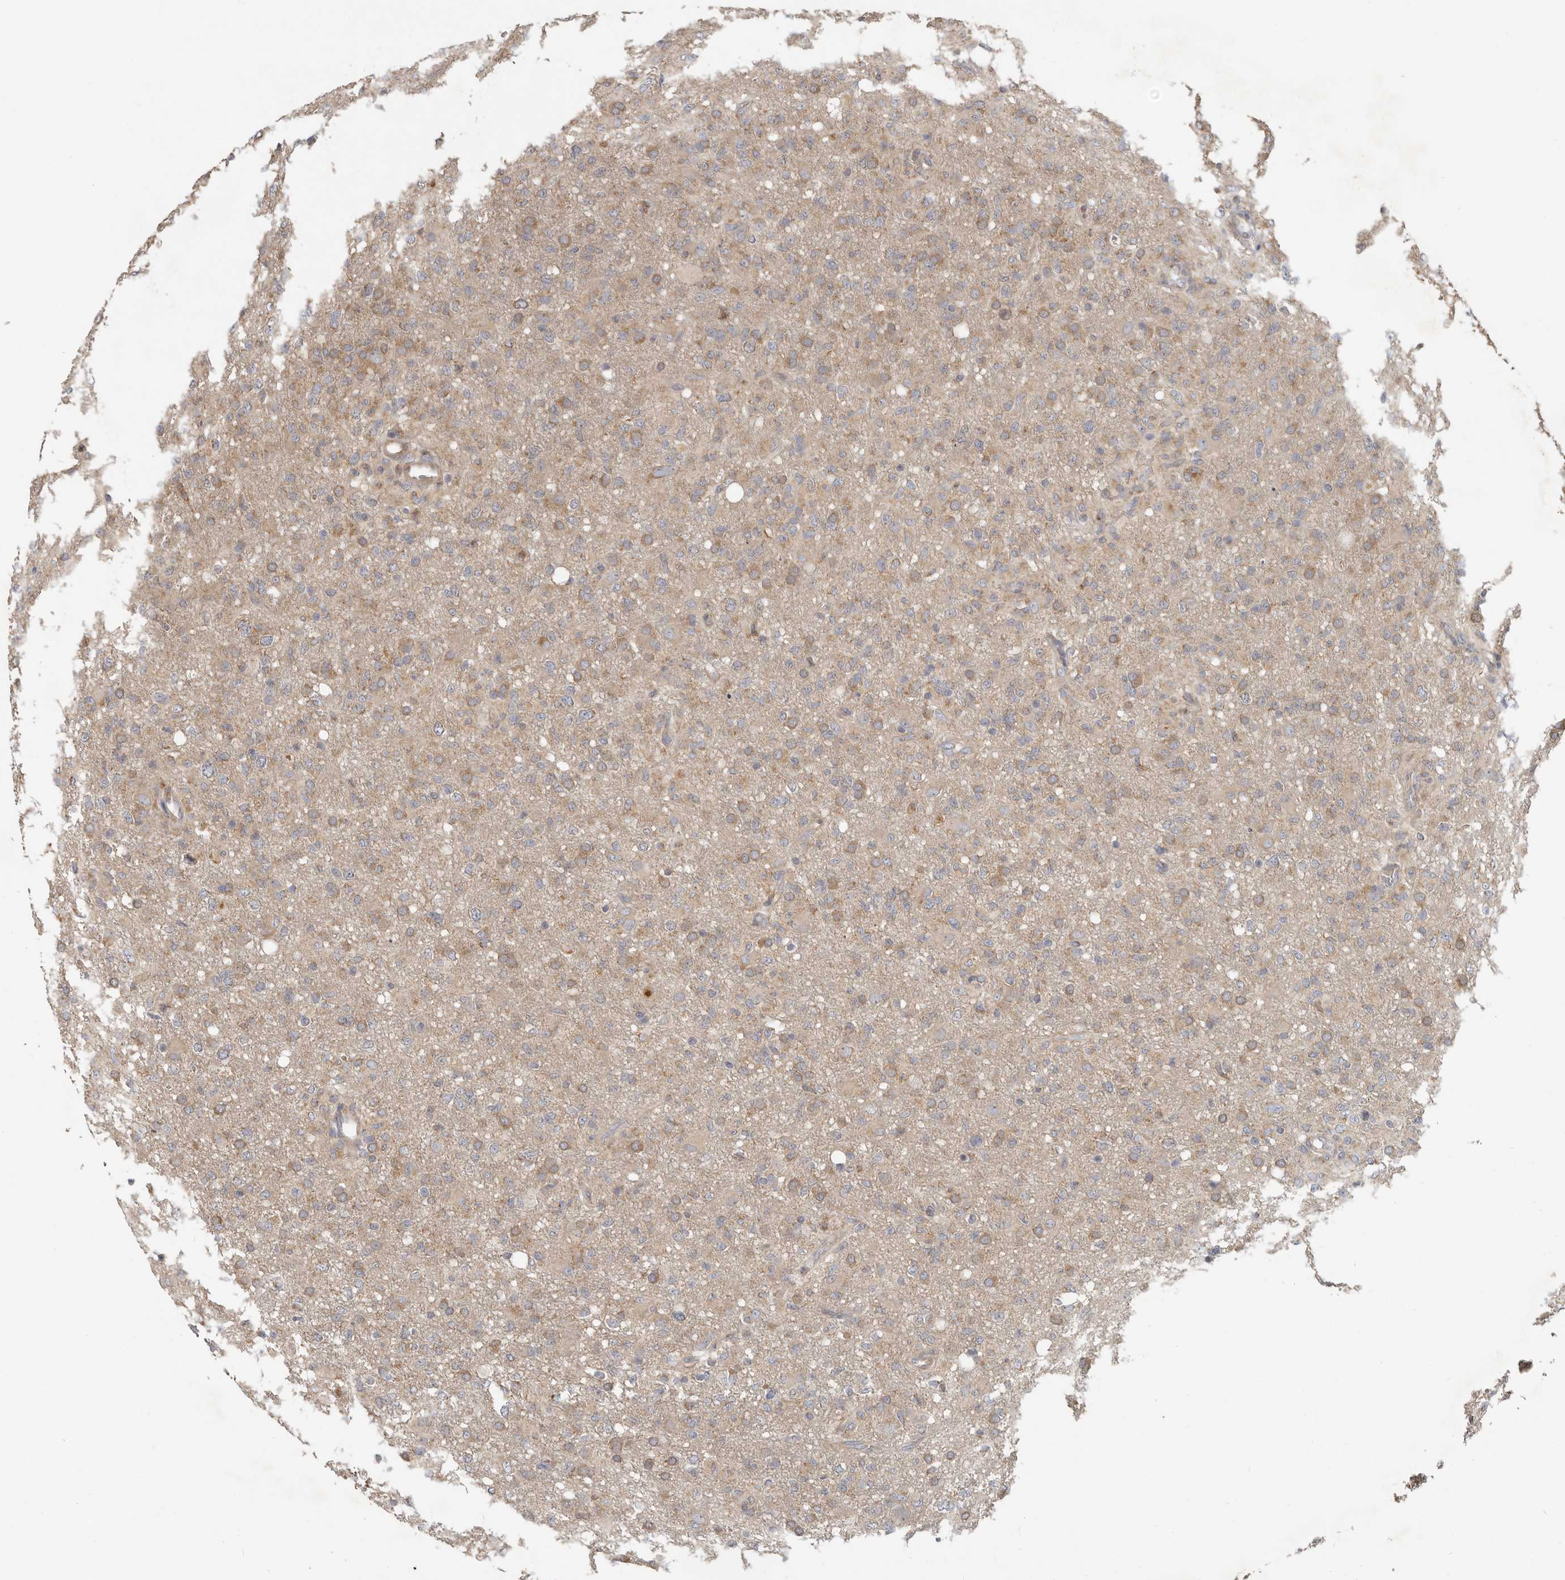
{"staining": {"intensity": "moderate", "quantity": ">75%", "location": "cytoplasmic/membranous"}, "tissue": "glioma", "cell_type": "Tumor cells", "image_type": "cancer", "snomed": [{"axis": "morphology", "description": "Glioma, malignant, High grade"}, {"axis": "topography", "description": "Brain"}], "caption": "DAB (3,3'-diaminobenzidine) immunohistochemical staining of human malignant glioma (high-grade) demonstrates moderate cytoplasmic/membranous protein expression in about >75% of tumor cells. (Brightfield microscopy of DAB IHC at high magnification).", "gene": "UNK", "patient": {"sex": "female", "age": 57}}